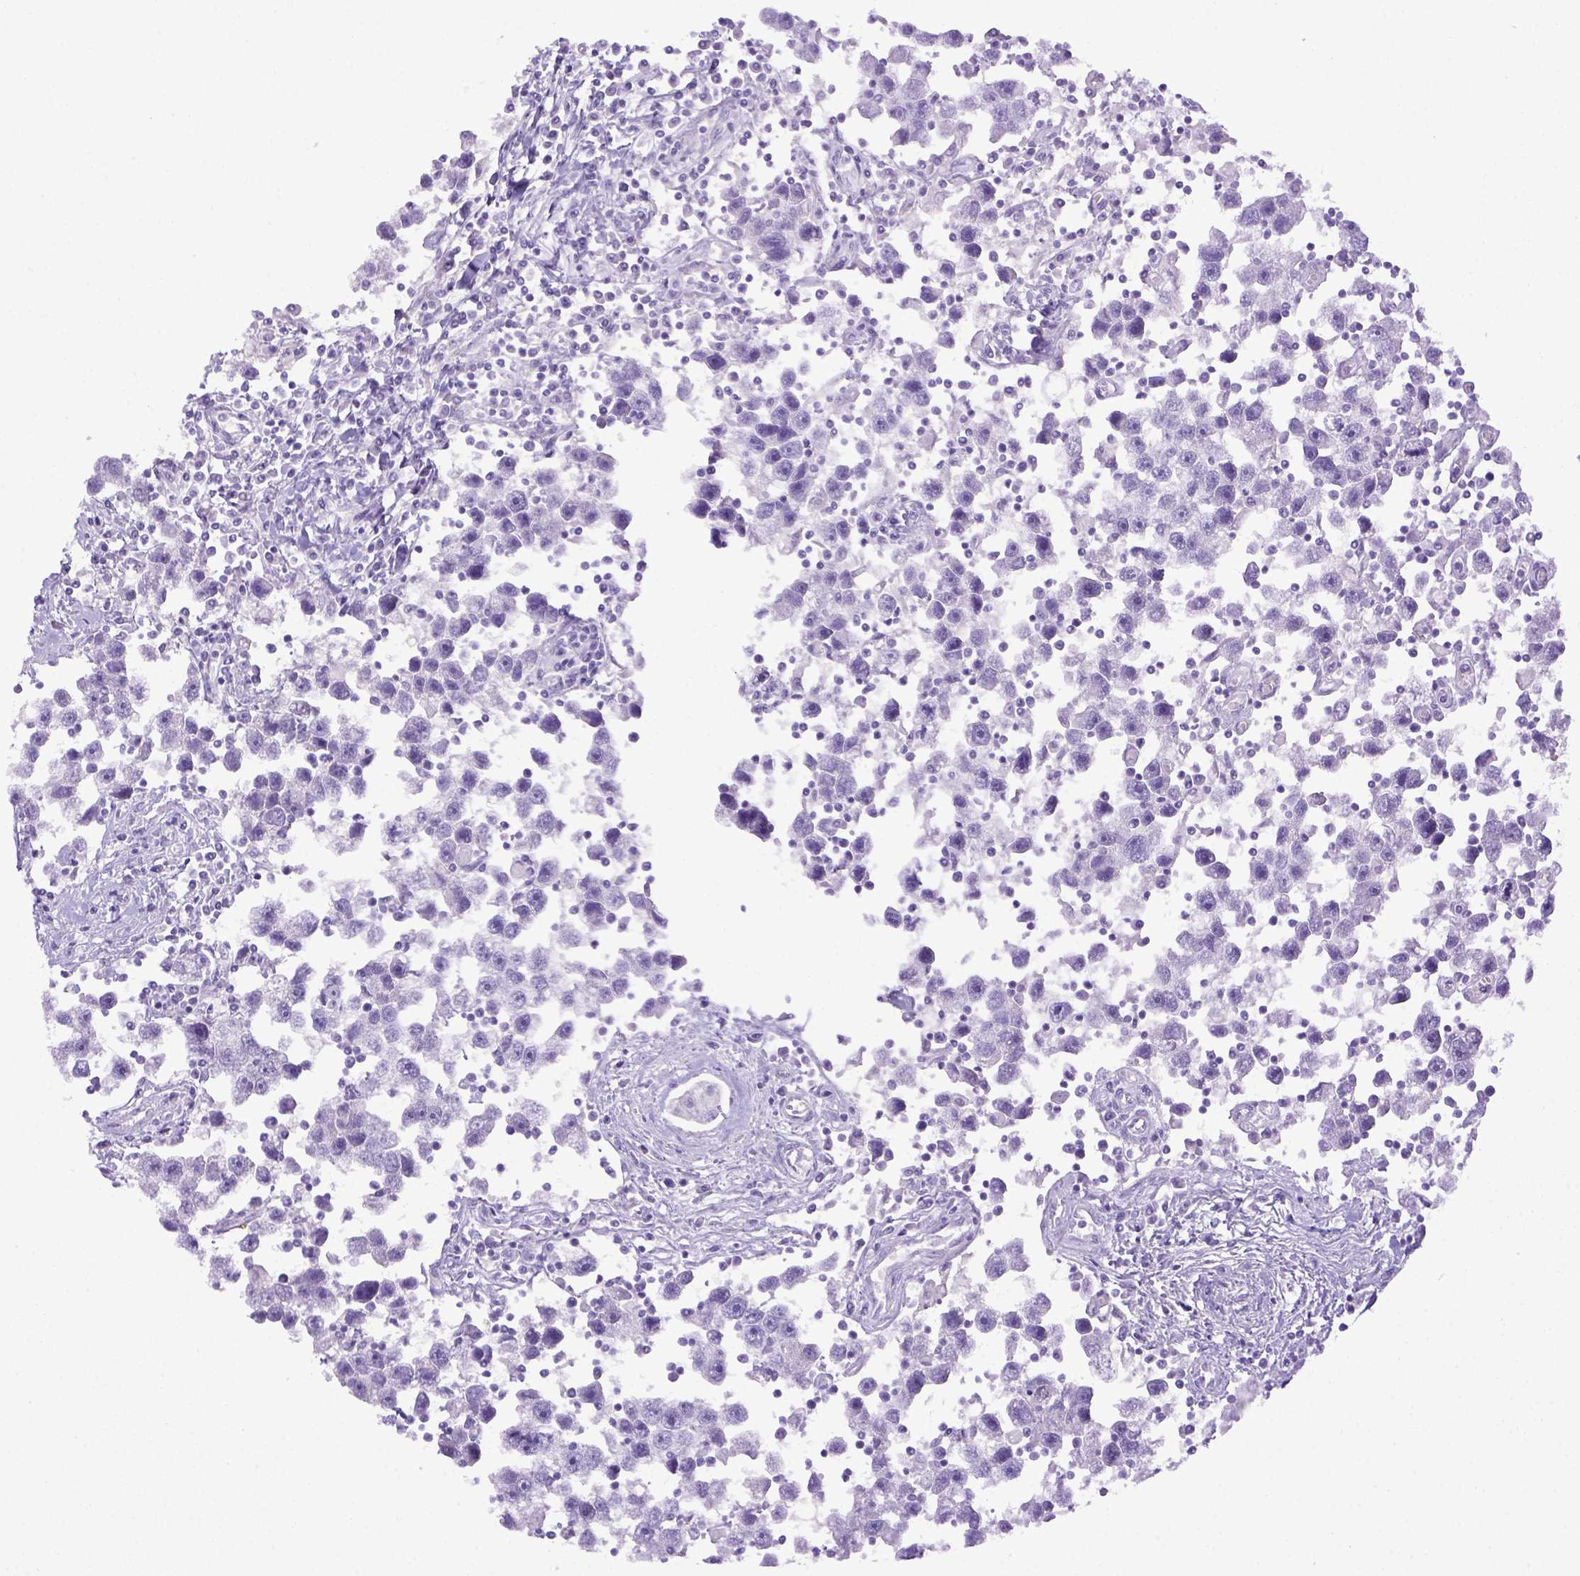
{"staining": {"intensity": "negative", "quantity": "none", "location": "none"}, "tissue": "testis cancer", "cell_type": "Tumor cells", "image_type": "cancer", "snomed": [{"axis": "morphology", "description": "Seminoma, NOS"}, {"axis": "topography", "description": "Testis"}], "caption": "A high-resolution micrograph shows immunohistochemistry staining of testis cancer (seminoma), which displays no significant expression in tumor cells.", "gene": "ITIH4", "patient": {"sex": "male", "age": 30}}